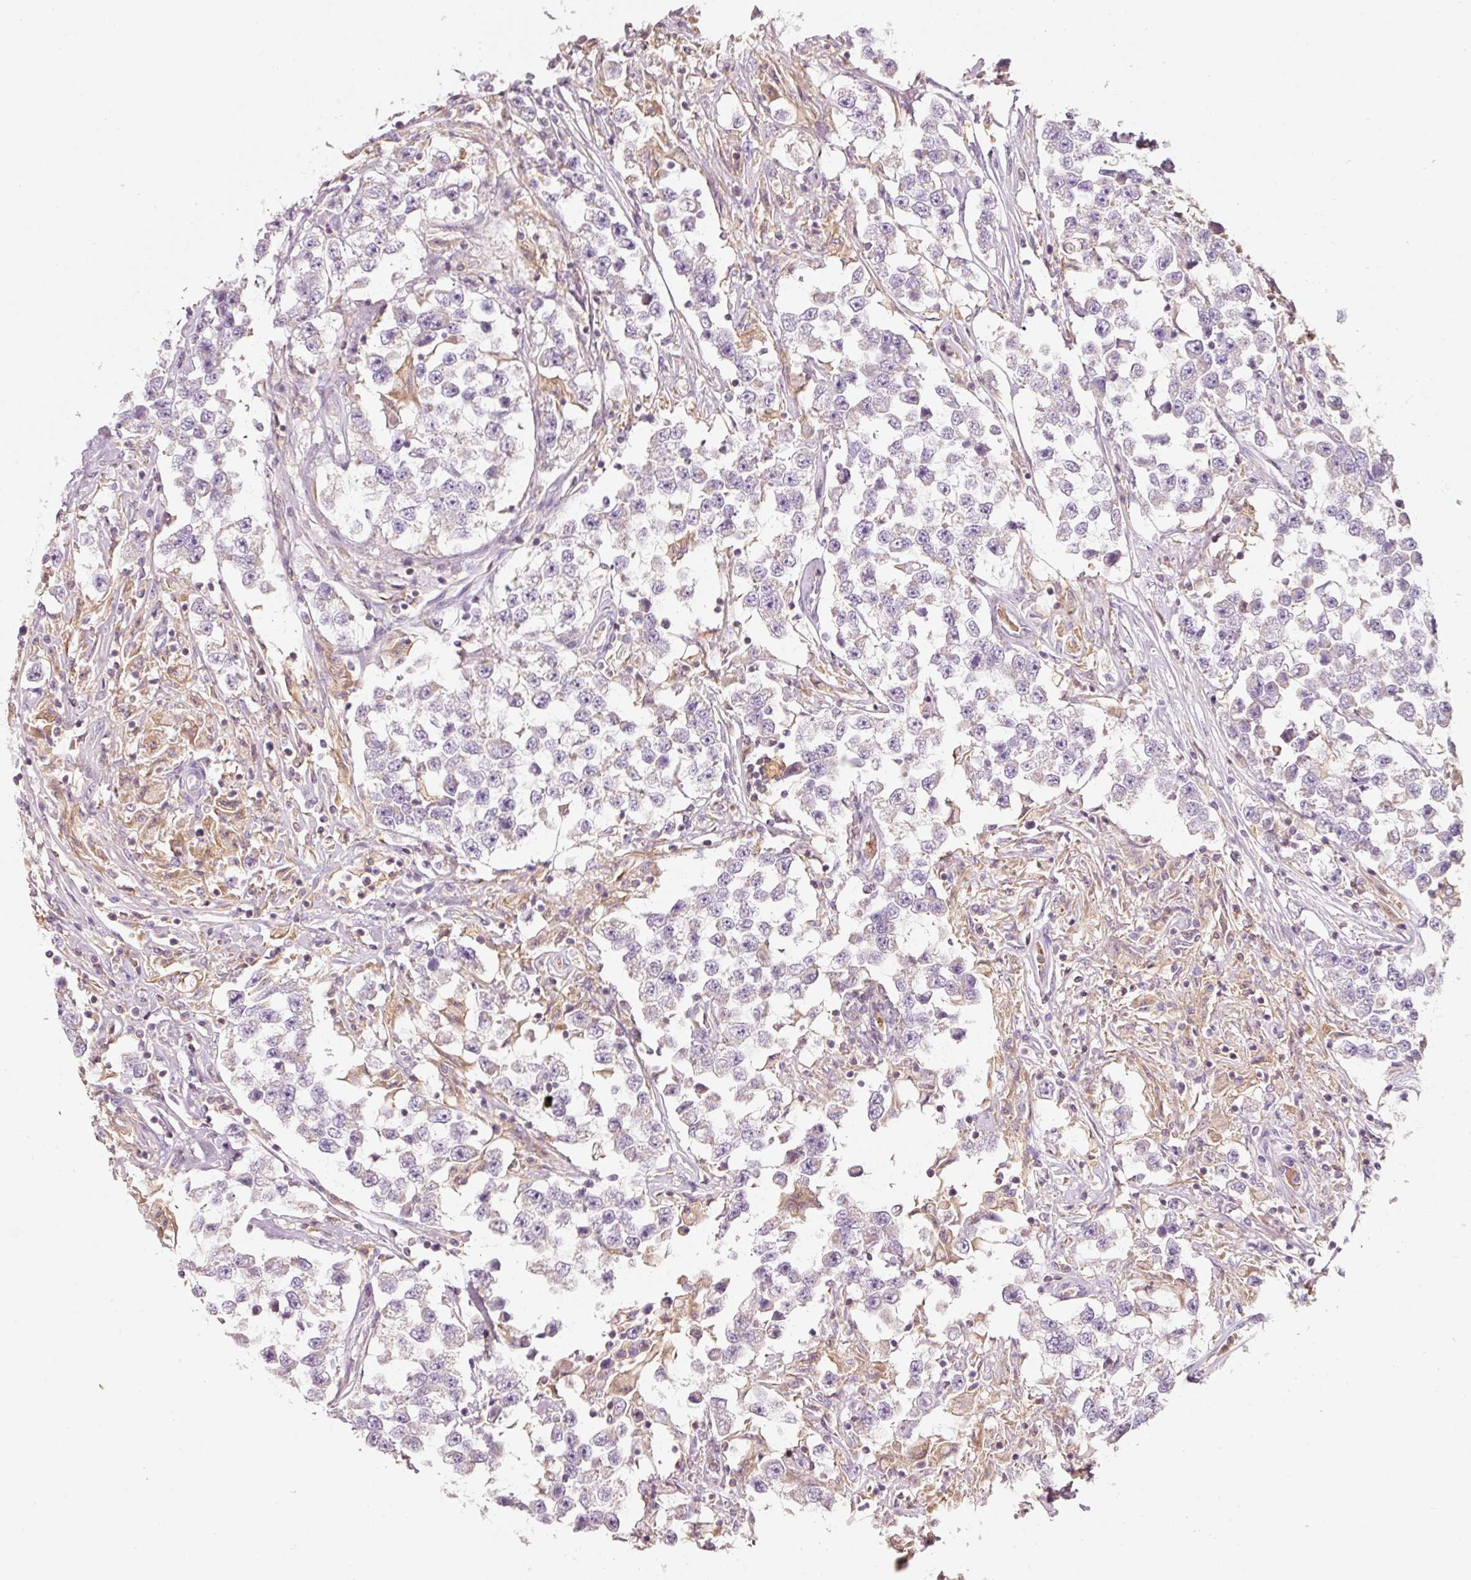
{"staining": {"intensity": "negative", "quantity": "none", "location": "none"}, "tissue": "testis cancer", "cell_type": "Tumor cells", "image_type": "cancer", "snomed": [{"axis": "morphology", "description": "Seminoma, NOS"}, {"axis": "topography", "description": "Testis"}], "caption": "There is no significant expression in tumor cells of testis seminoma.", "gene": "IQGAP2", "patient": {"sex": "male", "age": 46}}